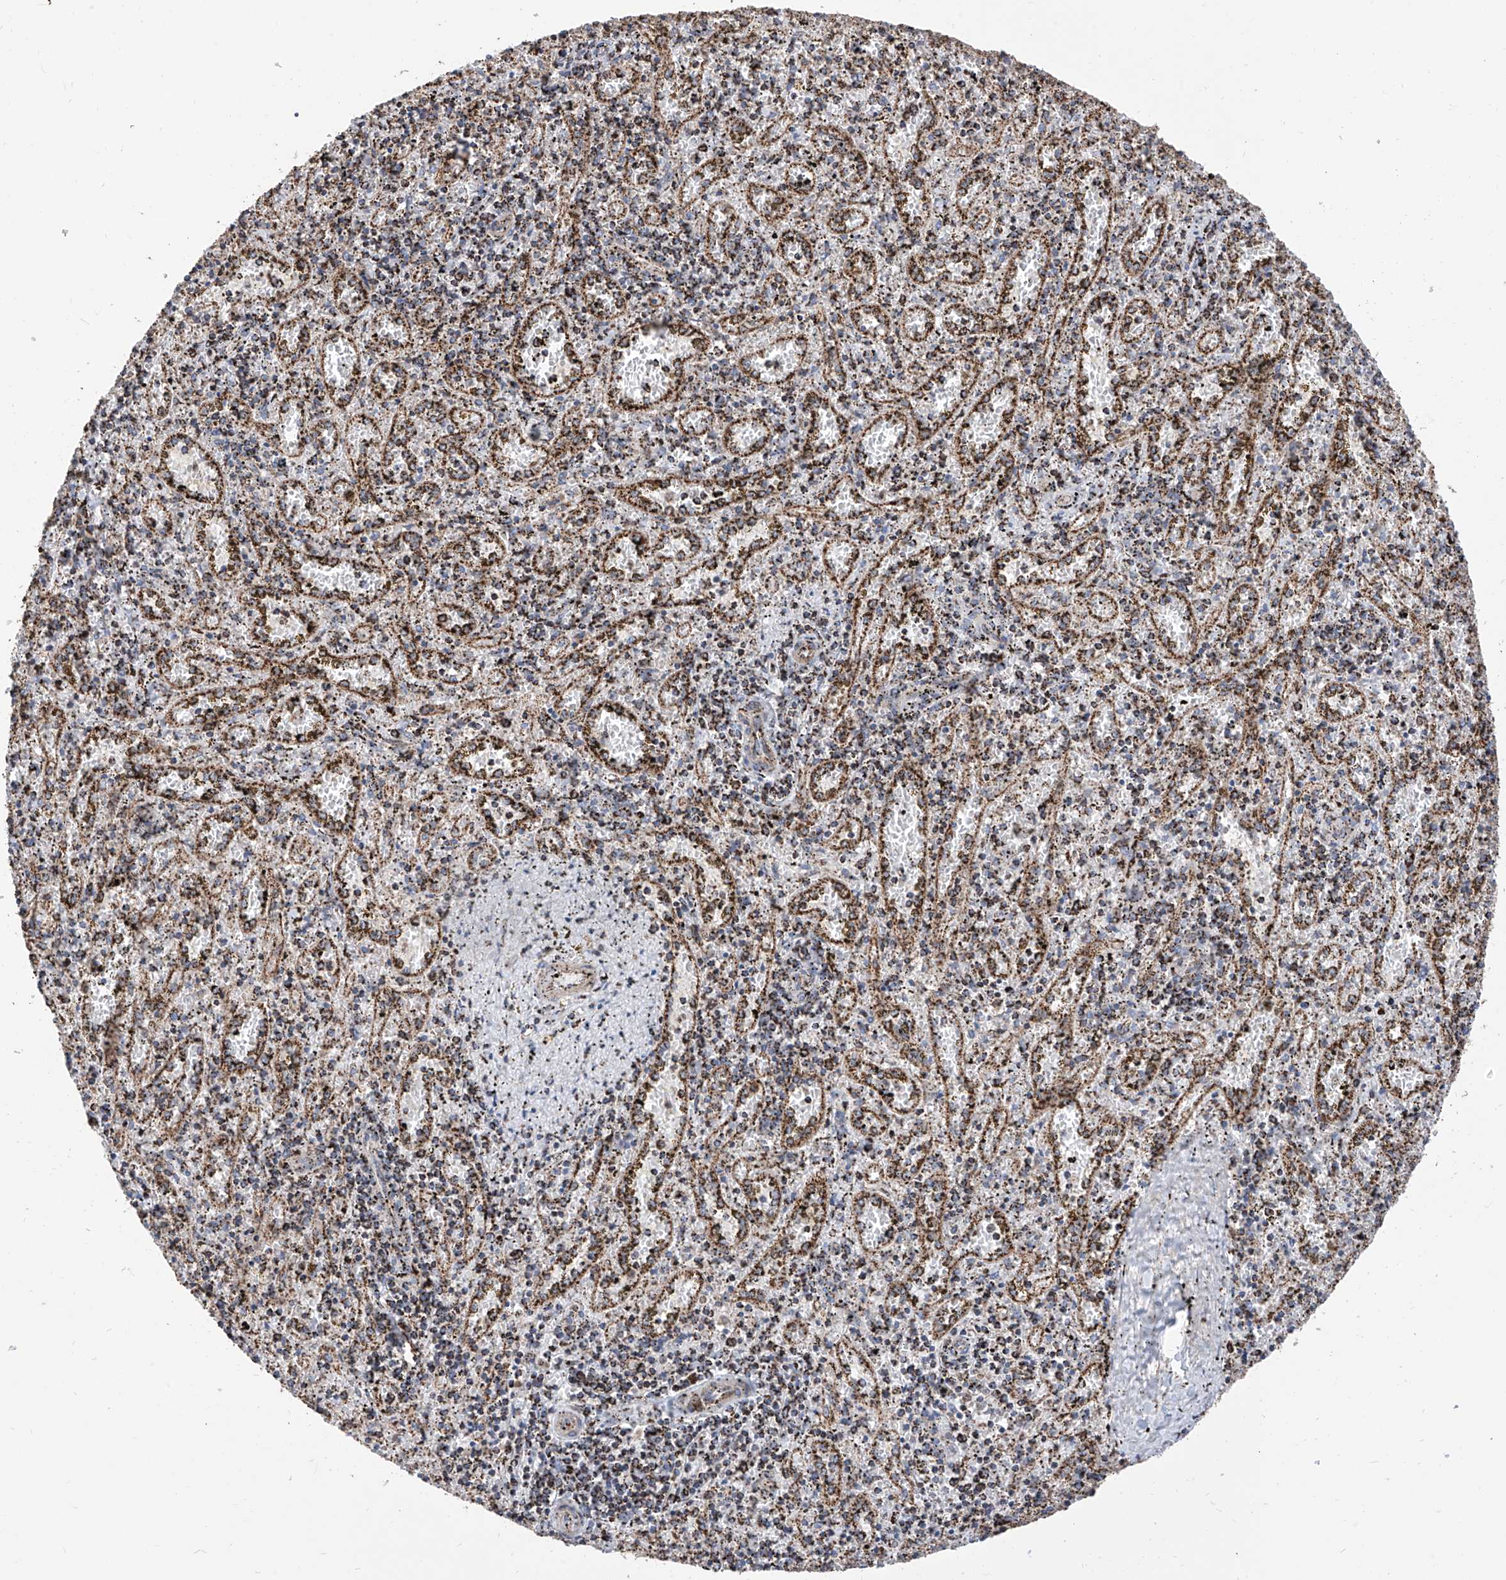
{"staining": {"intensity": "strong", "quantity": ">75%", "location": "cytoplasmic/membranous"}, "tissue": "spleen", "cell_type": "Cells in red pulp", "image_type": "normal", "snomed": [{"axis": "morphology", "description": "Normal tissue, NOS"}, {"axis": "topography", "description": "Spleen"}], "caption": "Immunohistochemistry (IHC) photomicrograph of benign spleen: spleen stained using IHC reveals high levels of strong protein expression localized specifically in the cytoplasmic/membranous of cells in red pulp, appearing as a cytoplasmic/membranous brown color.", "gene": "COX5B", "patient": {"sex": "male", "age": 11}}